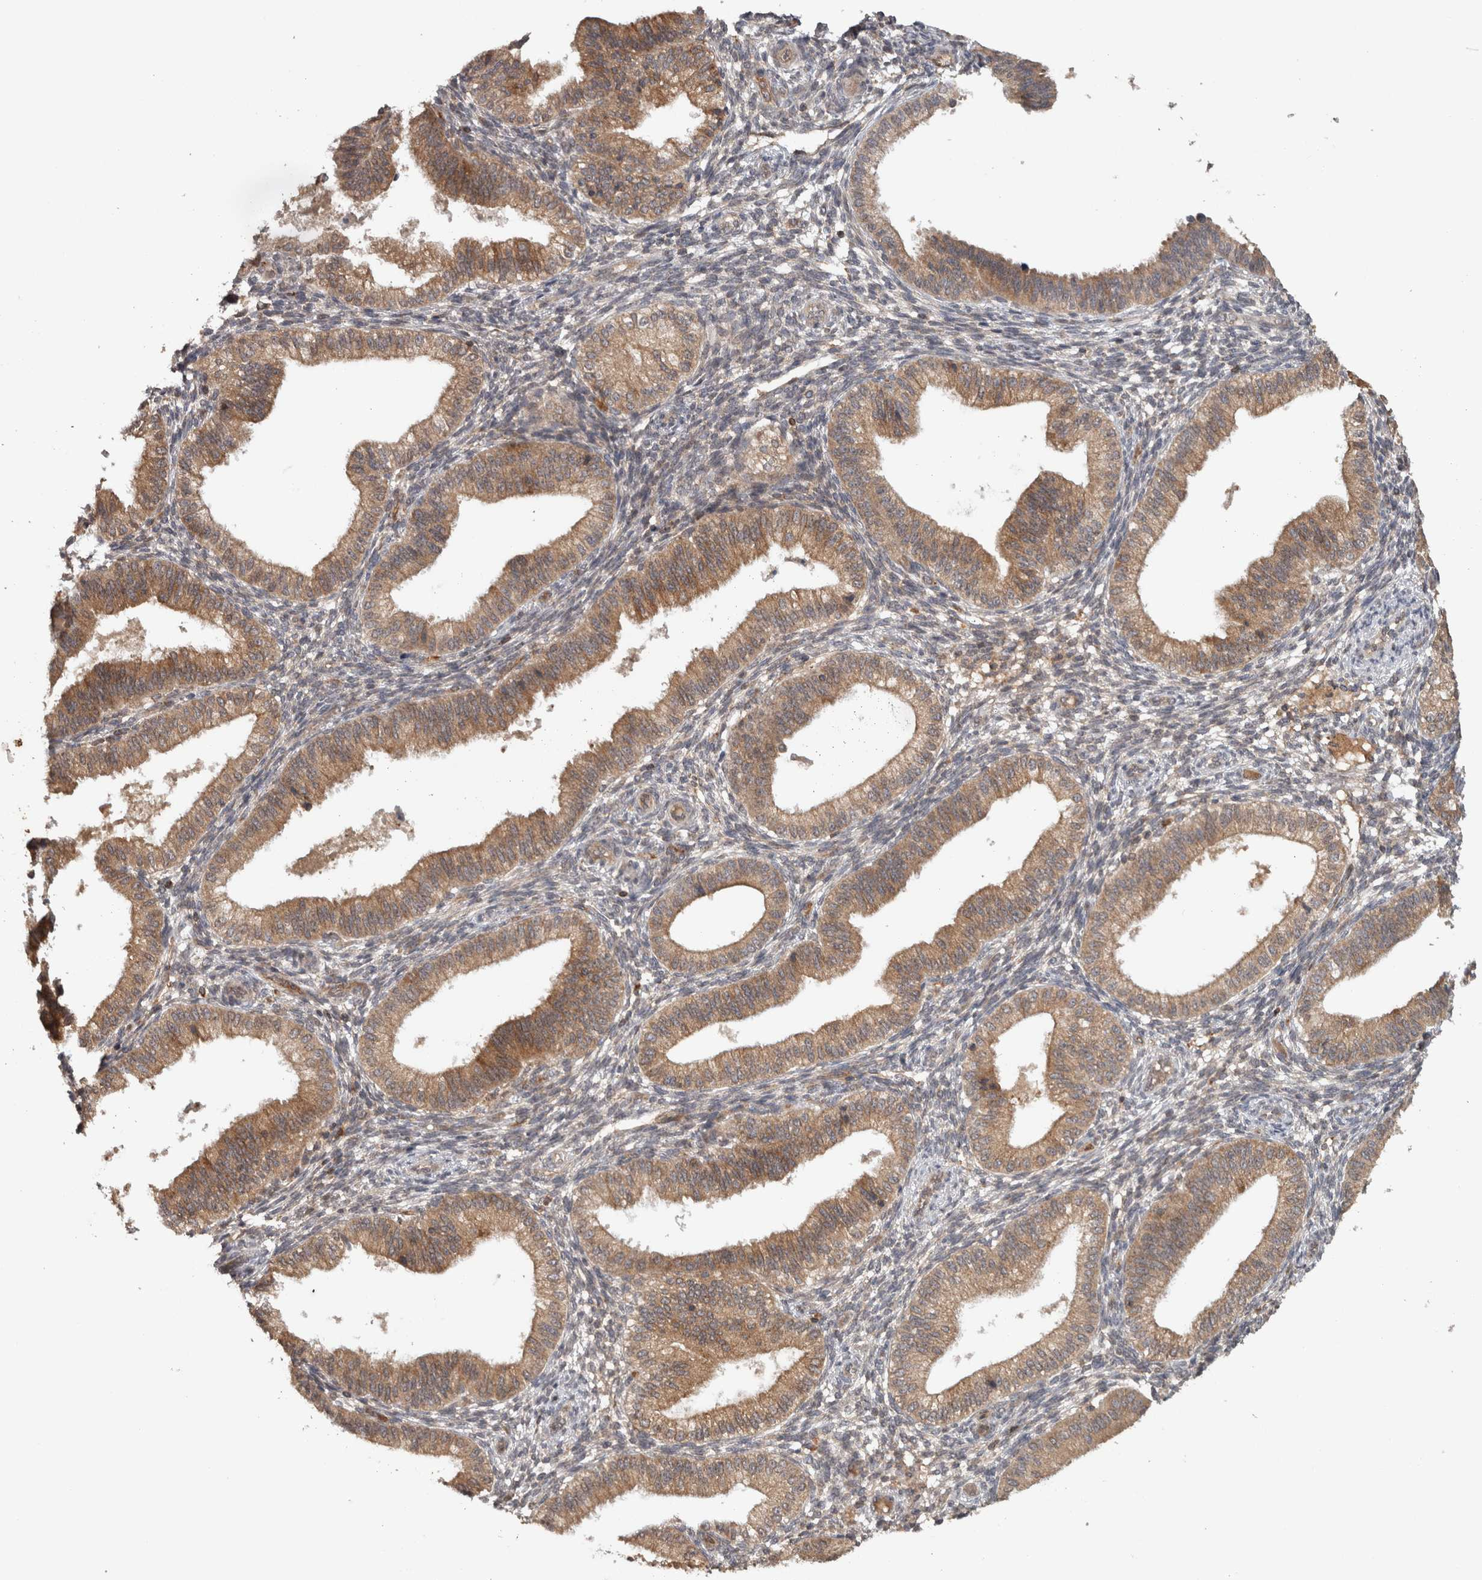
{"staining": {"intensity": "negative", "quantity": "none", "location": "none"}, "tissue": "endometrium", "cell_type": "Cells in endometrial stroma", "image_type": "normal", "snomed": [{"axis": "morphology", "description": "Normal tissue, NOS"}, {"axis": "topography", "description": "Endometrium"}], "caption": "The photomicrograph demonstrates no staining of cells in endometrial stroma in normal endometrium. (Brightfield microscopy of DAB (3,3'-diaminobenzidine) IHC at high magnification).", "gene": "HMOX2", "patient": {"sex": "female", "age": 39}}